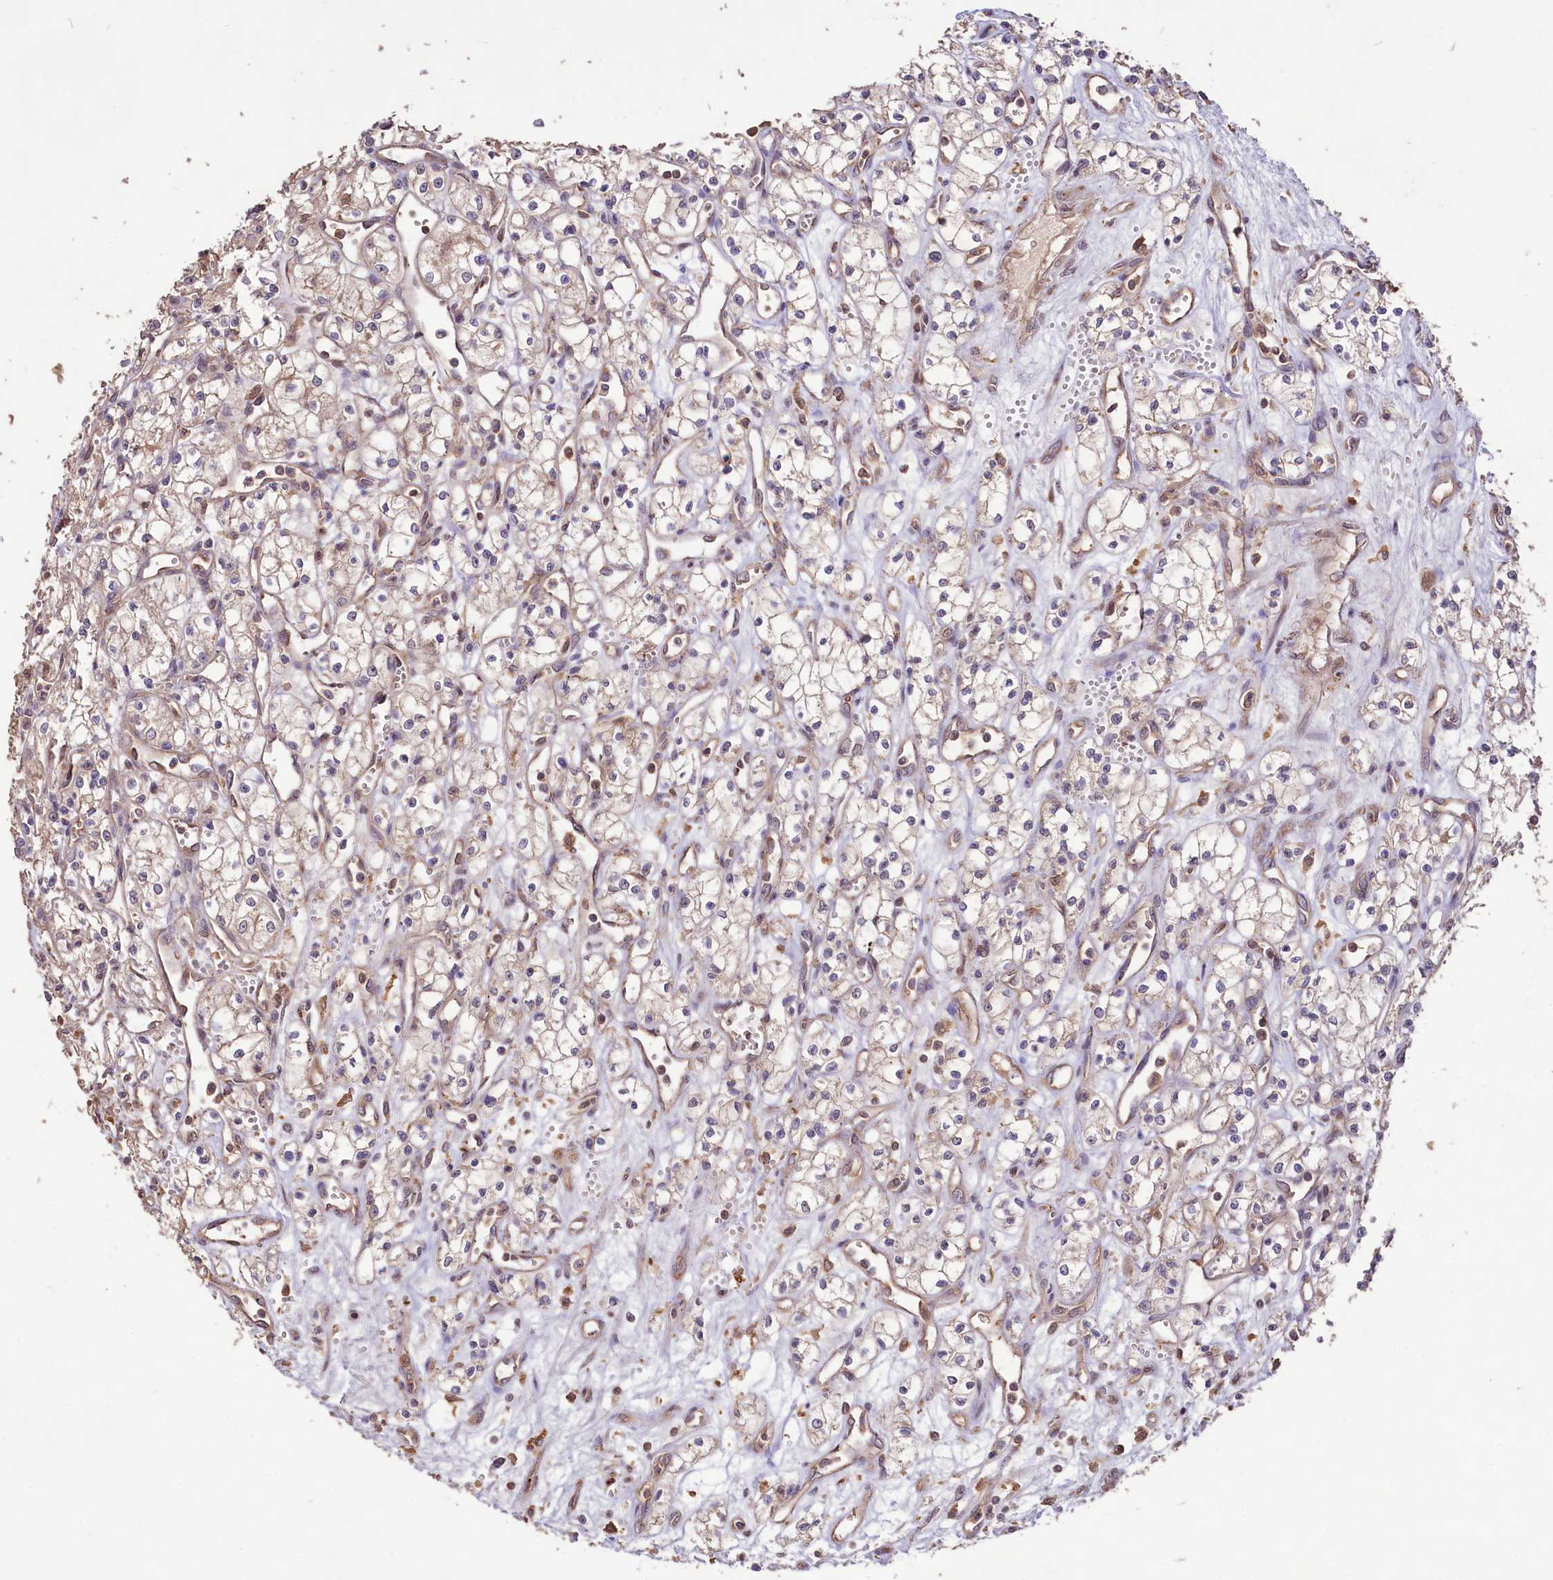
{"staining": {"intensity": "negative", "quantity": "none", "location": "none"}, "tissue": "renal cancer", "cell_type": "Tumor cells", "image_type": "cancer", "snomed": [{"axis": "morphology", "description": "Adenocarcinoma, NOS"}, {"axis": "topography", "description": "Kidney"}], "caption": "Renal cancer (adenocarcinoma) was stained to show a protein in brown. There is no significant expression in tumor cells. (DAB (3,3'-diaminobenzidine) IHC, high magnification).", "gene": "RRP8", "patient": {"sex": "male", "age": 59}}